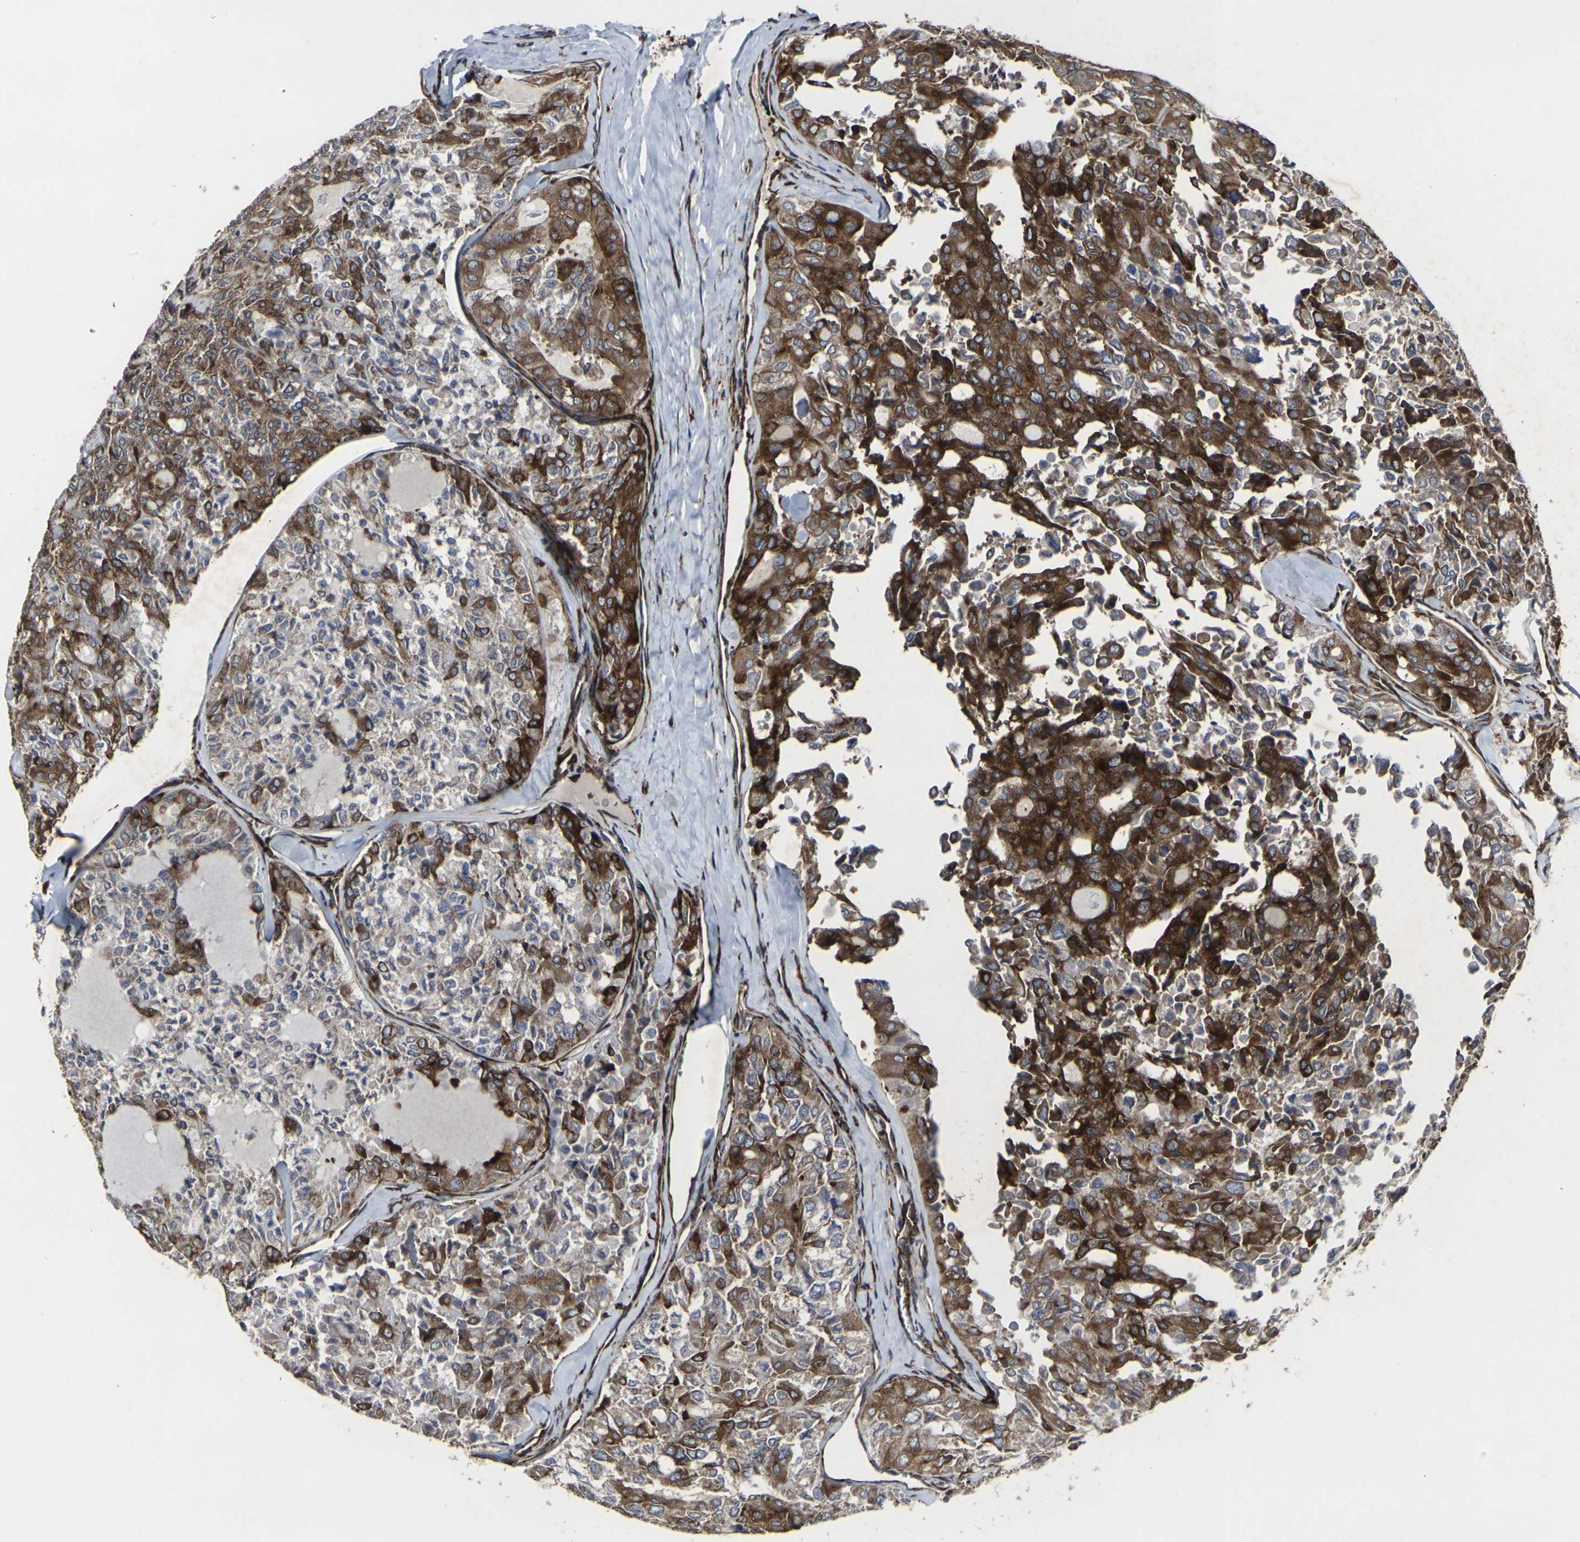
{"staining": {"intensity": "strong", "quantity": "25%-75%", "location": "cytoplasmic/membranous"}, "tissue": "thyroid cancer", "cell_type": "Tumor cells", "image_type": "cancer", "snomed": [{"axis": "morphology", "description": "Follicular adenoma carcinoma, NOS"}, {"axis": "topography", "description": "Thyroid gland"}], "caption": "Immunohistochemical staining of thyroid follicular adenoma carcinoma displays strong cytoplasmic/membranous protein staining in approximately 25%-75% of tumor cells. Immunohistochemistry stains the protein of interest in brown and the nuclei are stained blue.", "gene": "MARCHF2", "patient": {"sex": "male", "age": 75}}